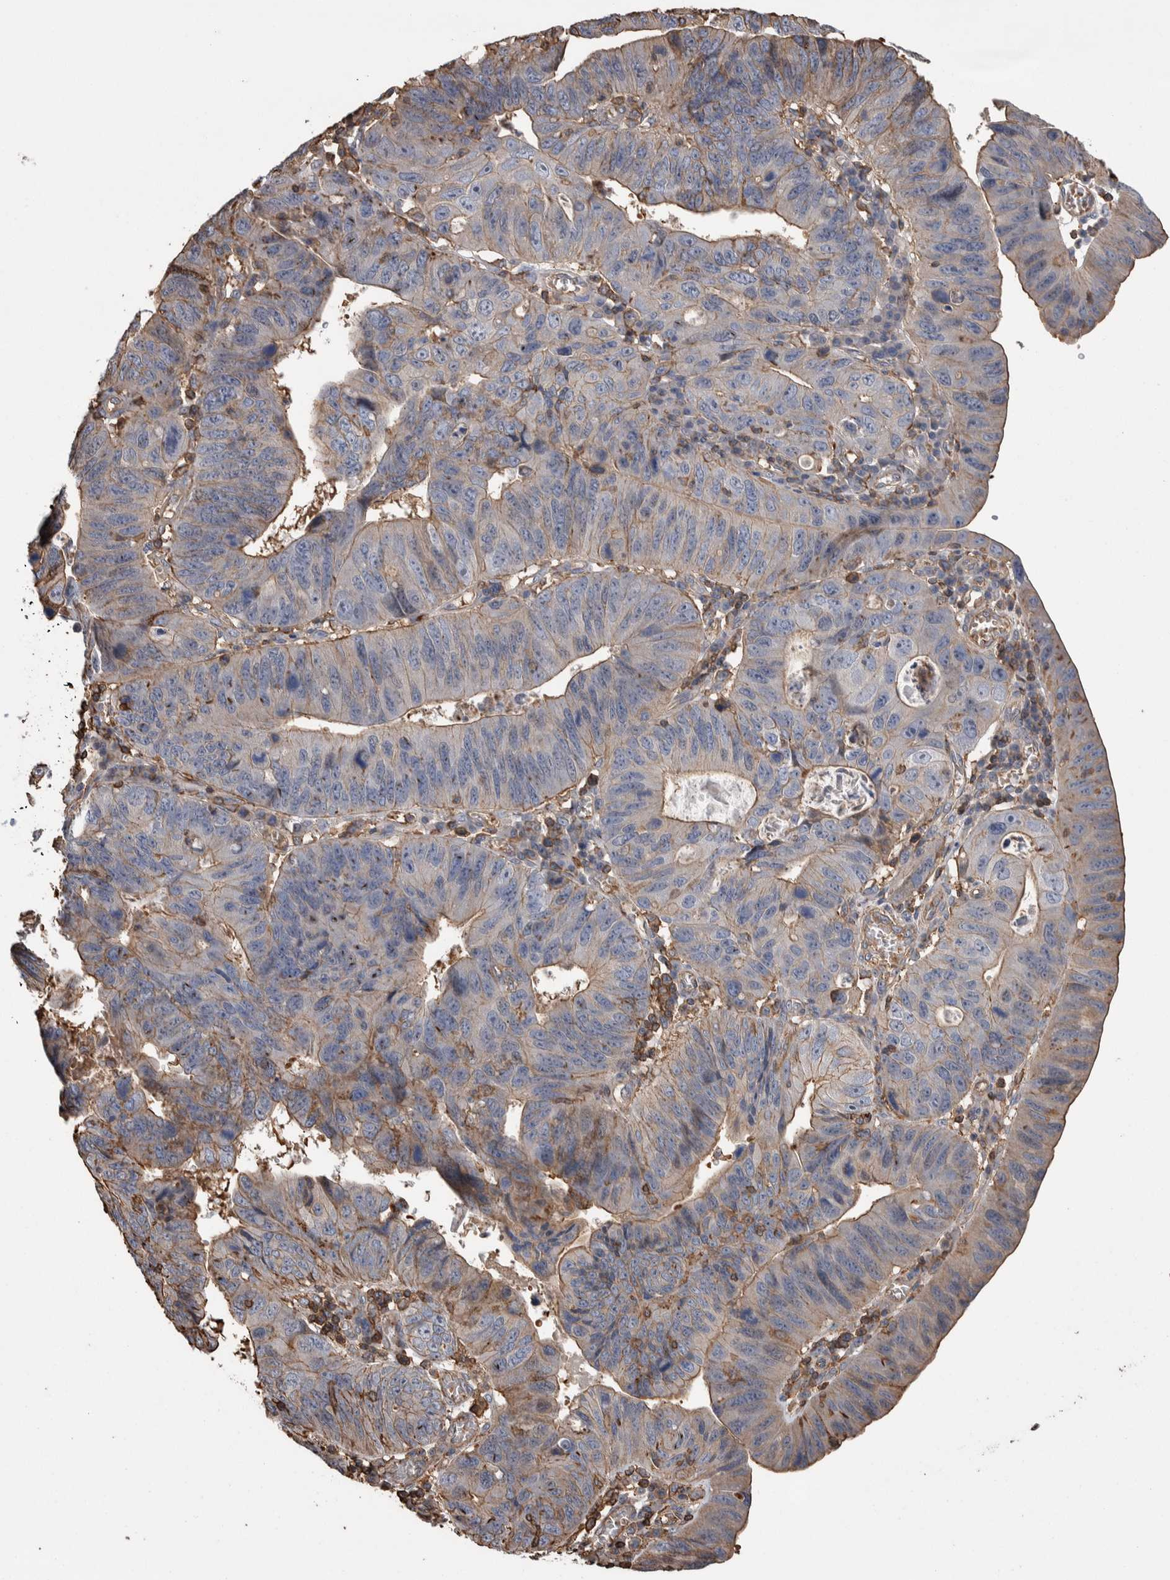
{"staining": {"intensity": "weak", "quantity": "25%-75%", "location": "cytoplasmic/membranous"}, "tissue": "stomach cancer", "cell_type": "Tumor cells", "image_type": "cancer", "snomed": [{"axis": "morphology", "description": "Adenocarcinoma, NOS"}, {"axis": "topography", "description": "Stomach"}], "caption": "Immunohistochemistry of human stomach cancer (adenocarcinoma) displays low levels of weak cytoplasmic/membranous positivity in about 25%-75% of tumor cells. (brown staining indicates protein expression, while blue staining denotes nuclei).", "gene": "ENPP2", "patient": {"sex": "male", "age": 59}}